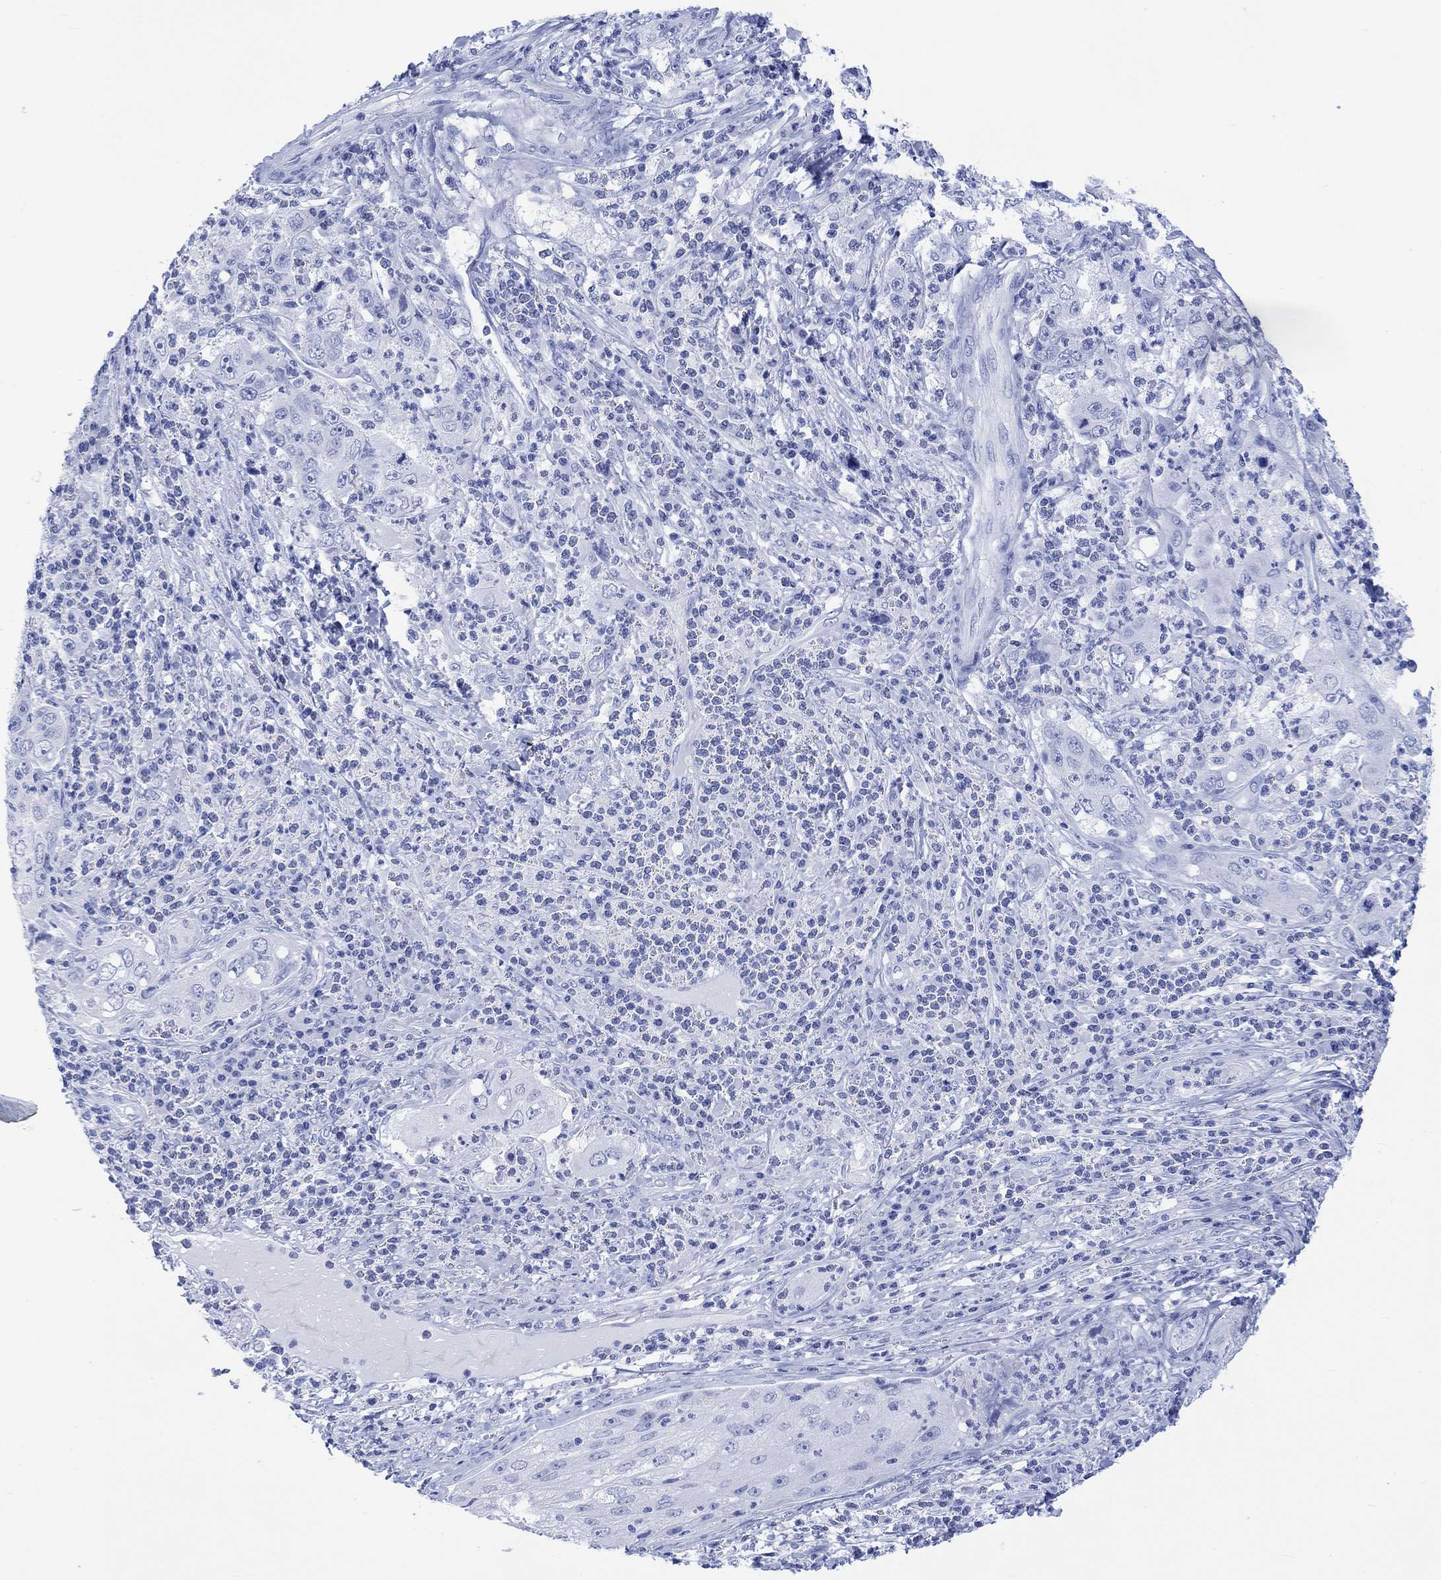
{"staining": {"intensity": "negative", "quantity": "none", "location": "none"}, "tissue": "cervical cancer", "cell_type": "Tumor cells", "image_type": "cancer", "snomed": [{"axis": "morphology", "description": "Squamous cell carcinoma, NOS"}, {"axis": "topography", "description": "Cervix"}], "caption": "Immunohistochemistry of cervical cancer (squamous cell carcinoma) shows no expression in tumor cells.", "gene": "CELF4", "patient": {"sex": "female", "age": 36}}